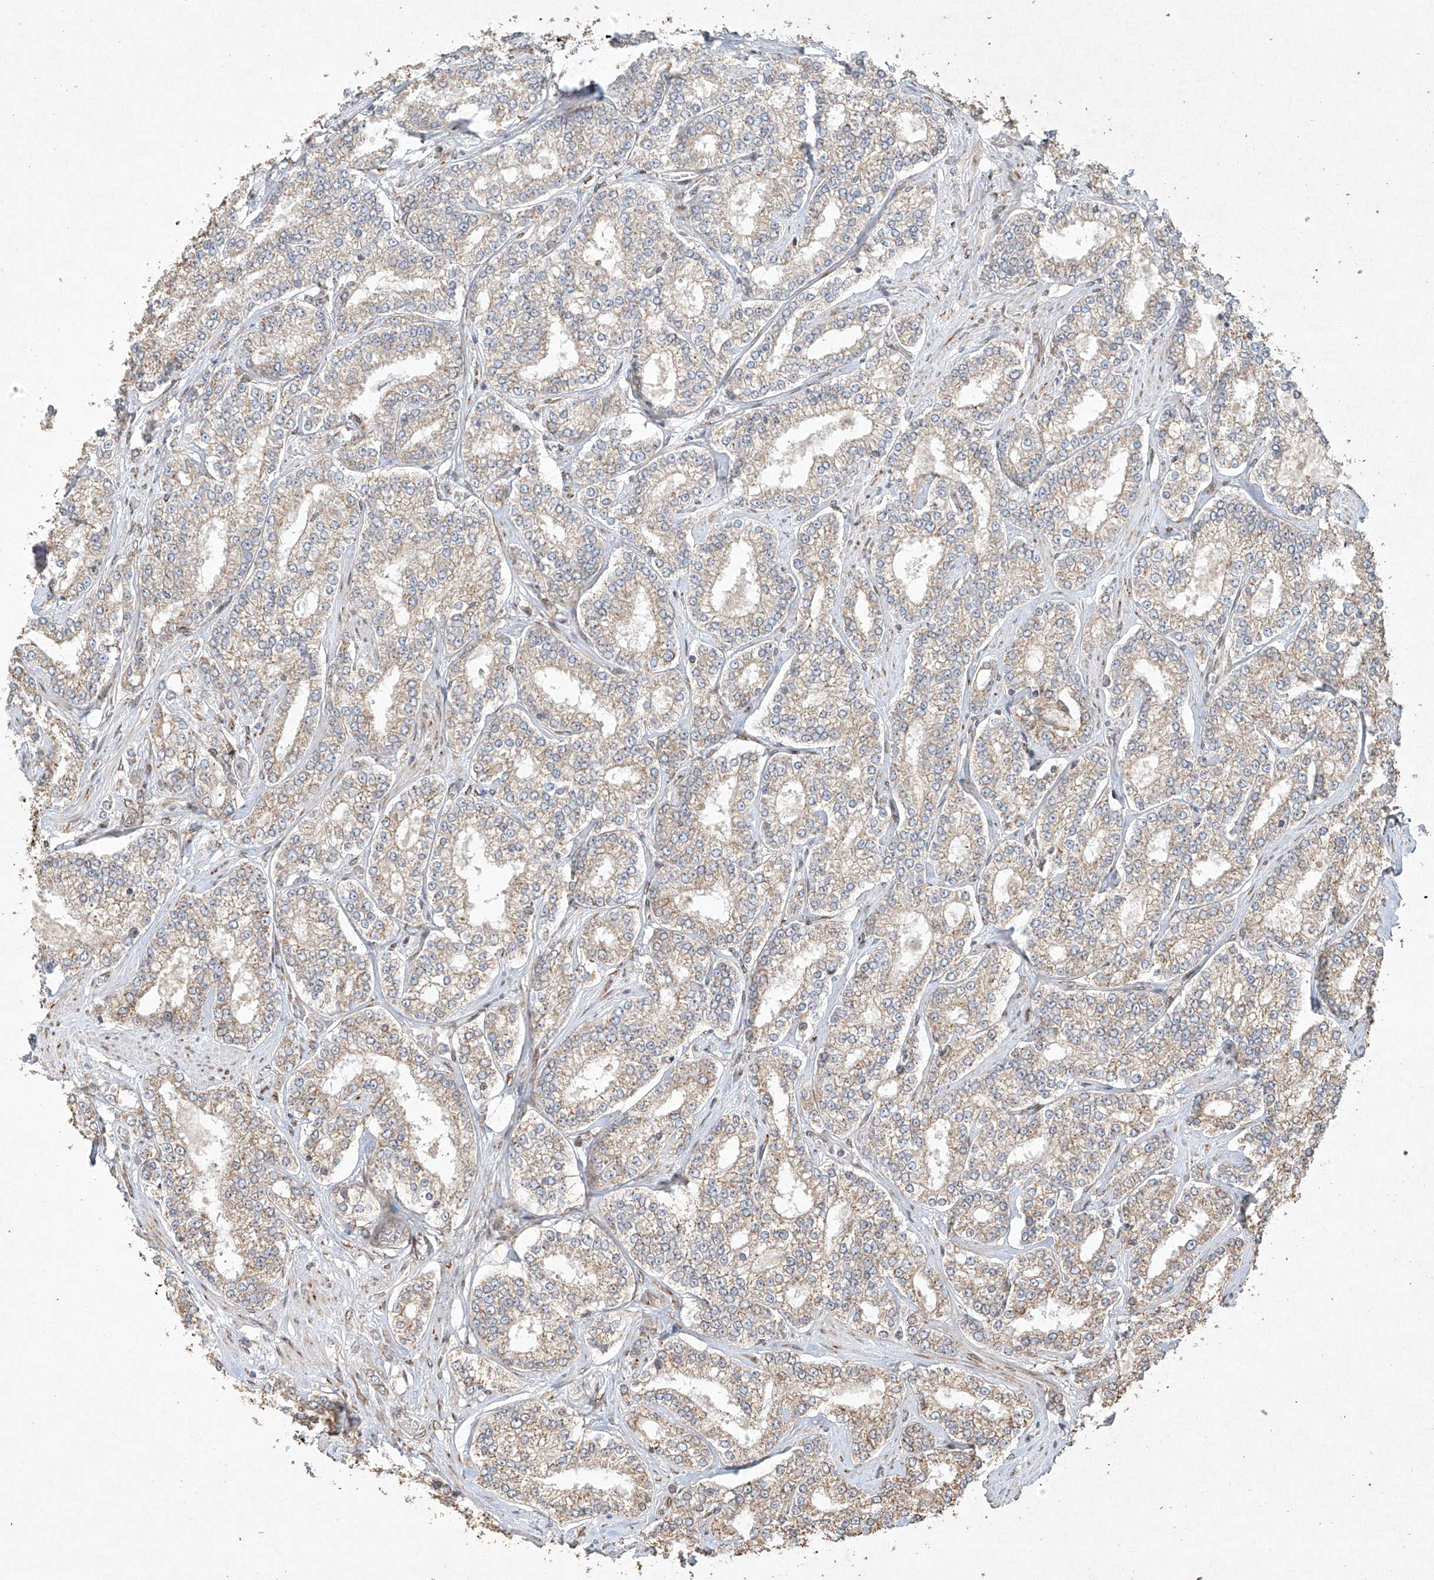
{"staining": {"intensity": "weak", "quantity": ">75%", "location": "cytoplasmic/membranous"}, "tissue": "prostate cancer", "cell_type": "Tumor cells", "image_type": "cancer", "snomed": [{"axis": "morphology", "description": "Normal tissue, NOS"}, {"axis": "morphology", "description": "Adenocarcinoma, High grade"}, {"axis": "topography", "description": "Prostate"}], "caption": "Prostate cancer (high-grade adenocarcinoma) stained with a protein marker displays weak staining in tumor cells.", "gene": "SEMA3B", "patient": {"sex": "male", "age": 83}}